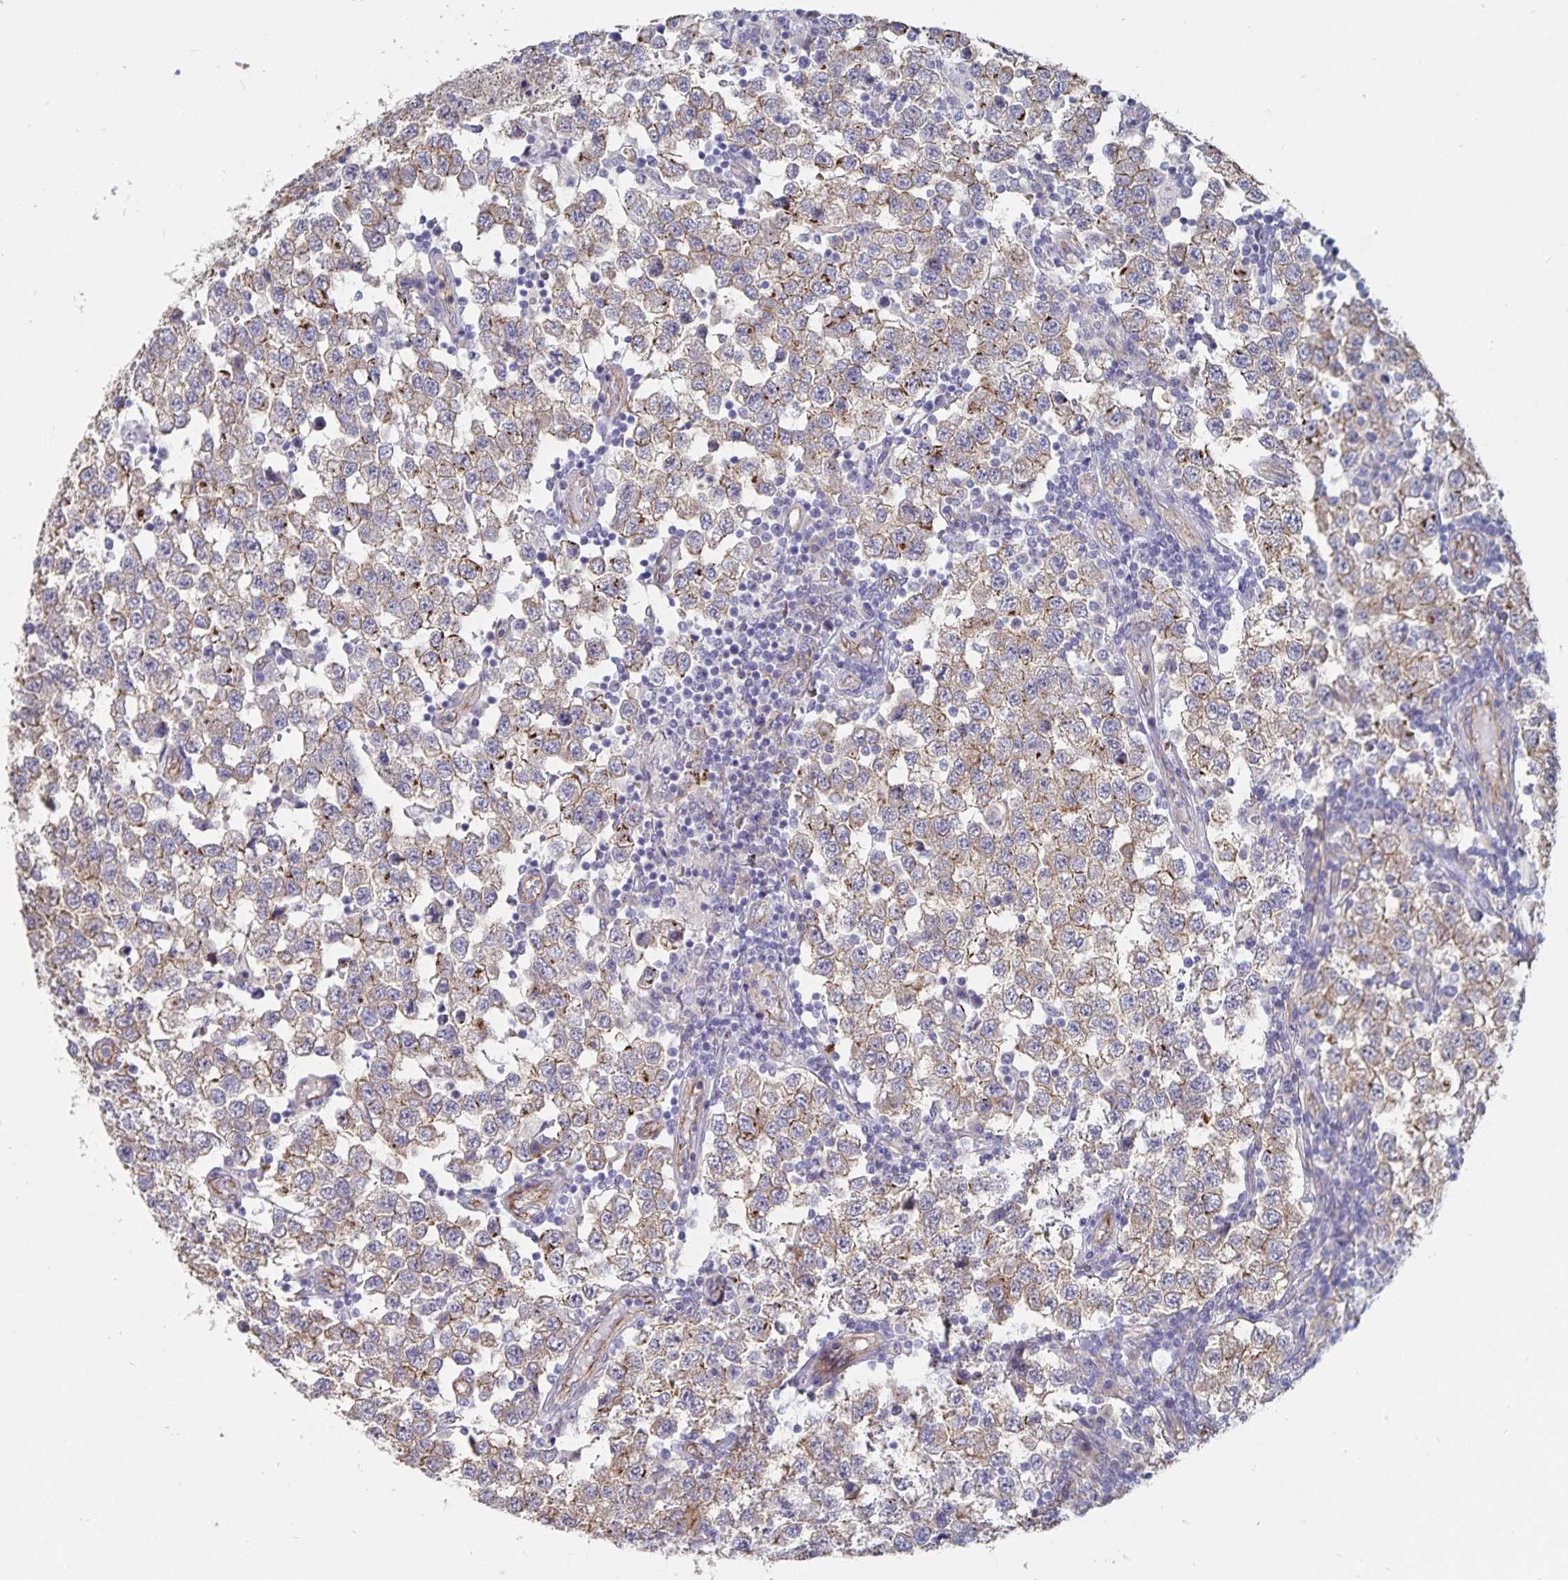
{"staining": {"intensity": "weak", "quantity": ">75%", "location": "cytoplasmic/membranous"}, "tissue": "testis cancer", "cell_type": "Tumor cells", "image_type": "cancer", "snomed": [{"axis": "morphology", "description": "Seminoma, NOS"}, {"axis": "topography", "description": "Testis"}], "caption": "IHC (DAB) staining of testis cancer shows weak cytoplasmic/membranous protein expression in approximately >75% of tumor cells. (IHC, brightfield microscopy, high magnification).", "gene": "SSTR1", "patient": {"sex": "male", "age": 34}}